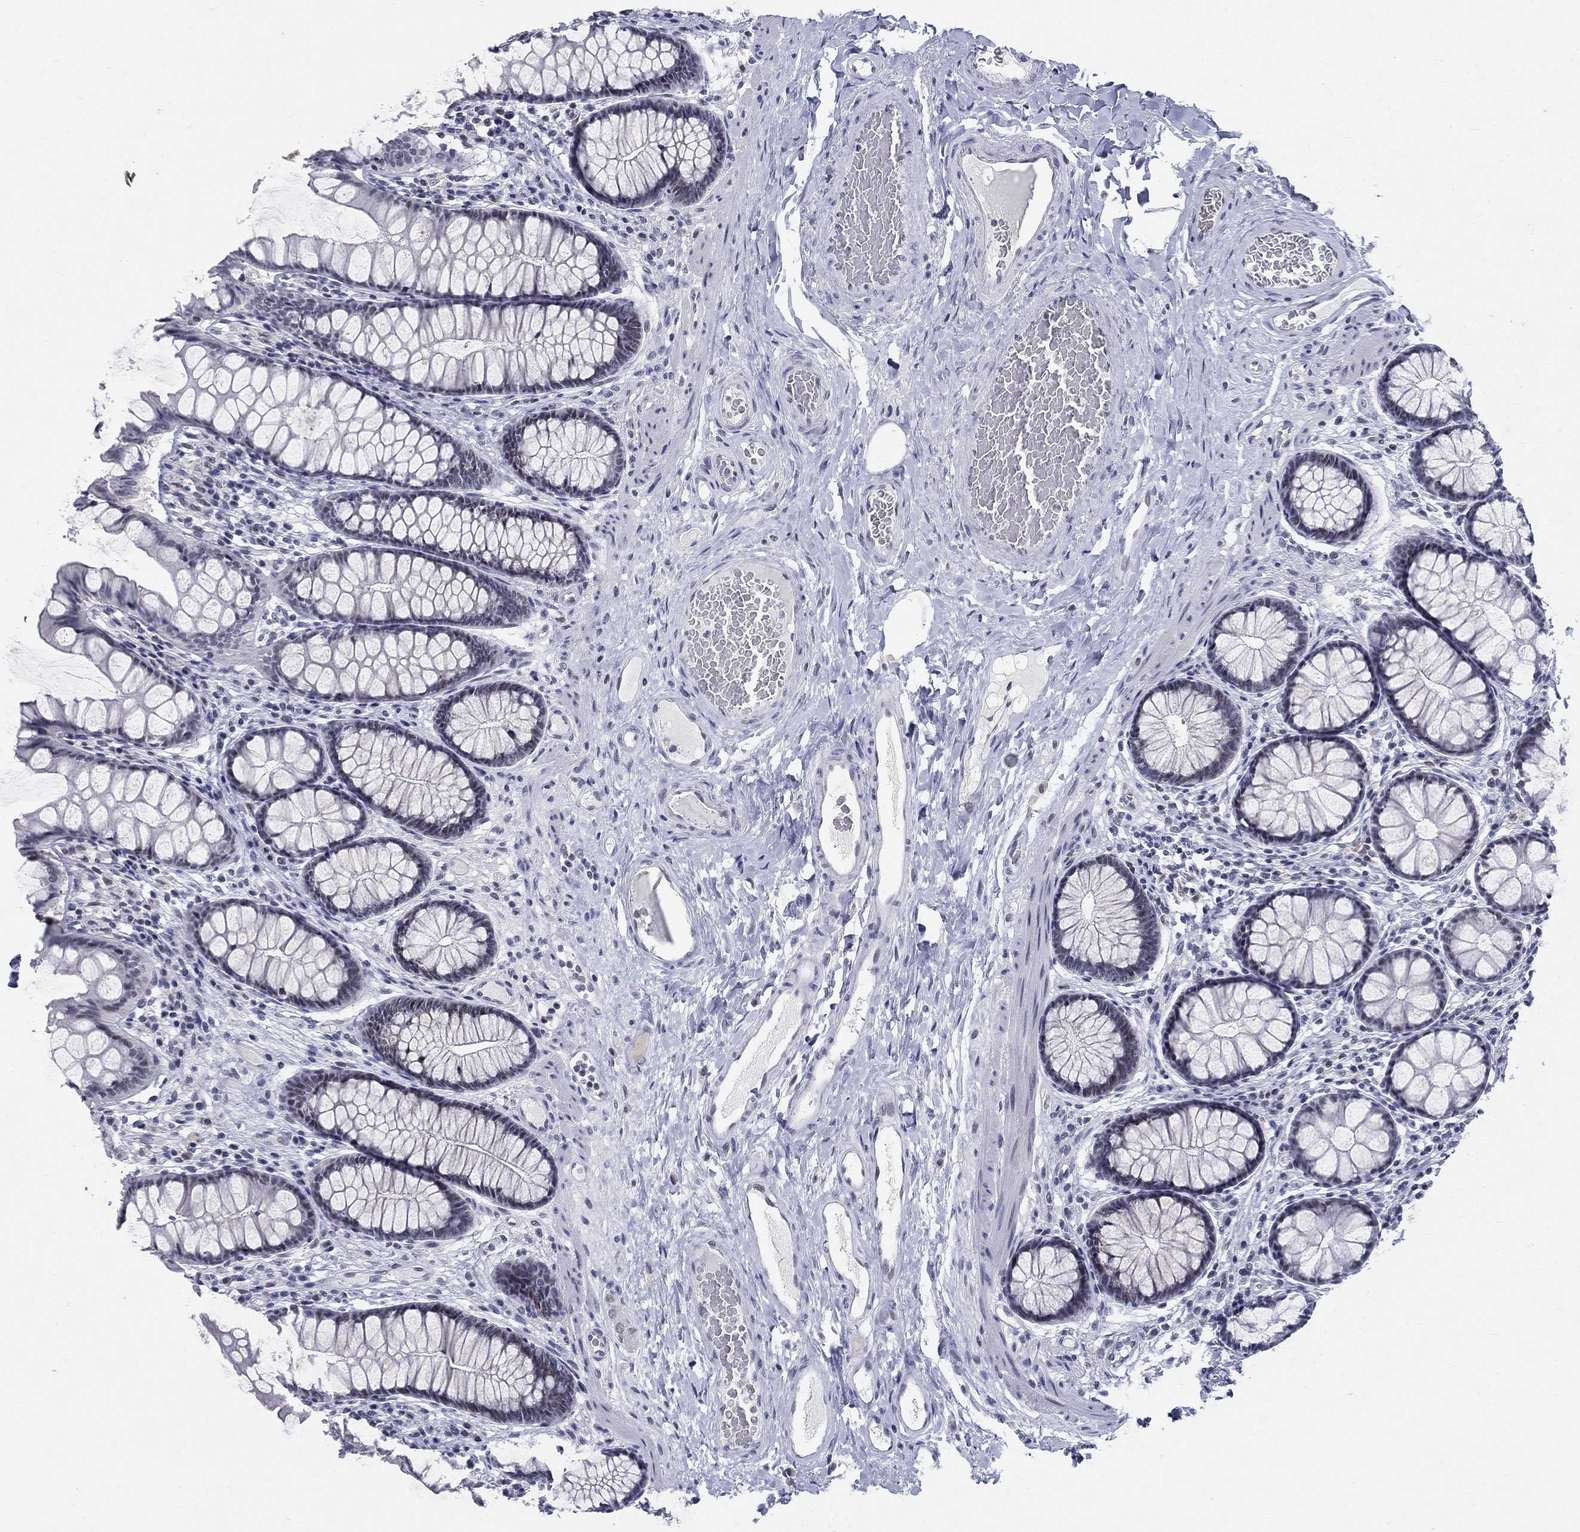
{"staining": {"intensity": "negative", "quantity": "none", "location": "none"}, "tissue": "colon", "cell_type": "Endothelial cells", "image_type": "normal", "snomed": [{"axis": "morphology", "description": "Normal tissue, NOS"}, {"axis": "topography", "description": "Colon"}], "caption": "This is a image of IHC staining of unremarkable colon, which shows no staining in endothelial cells.", "gene": "BHLHE22", "patient": {"sex": "female", "age": 65}}